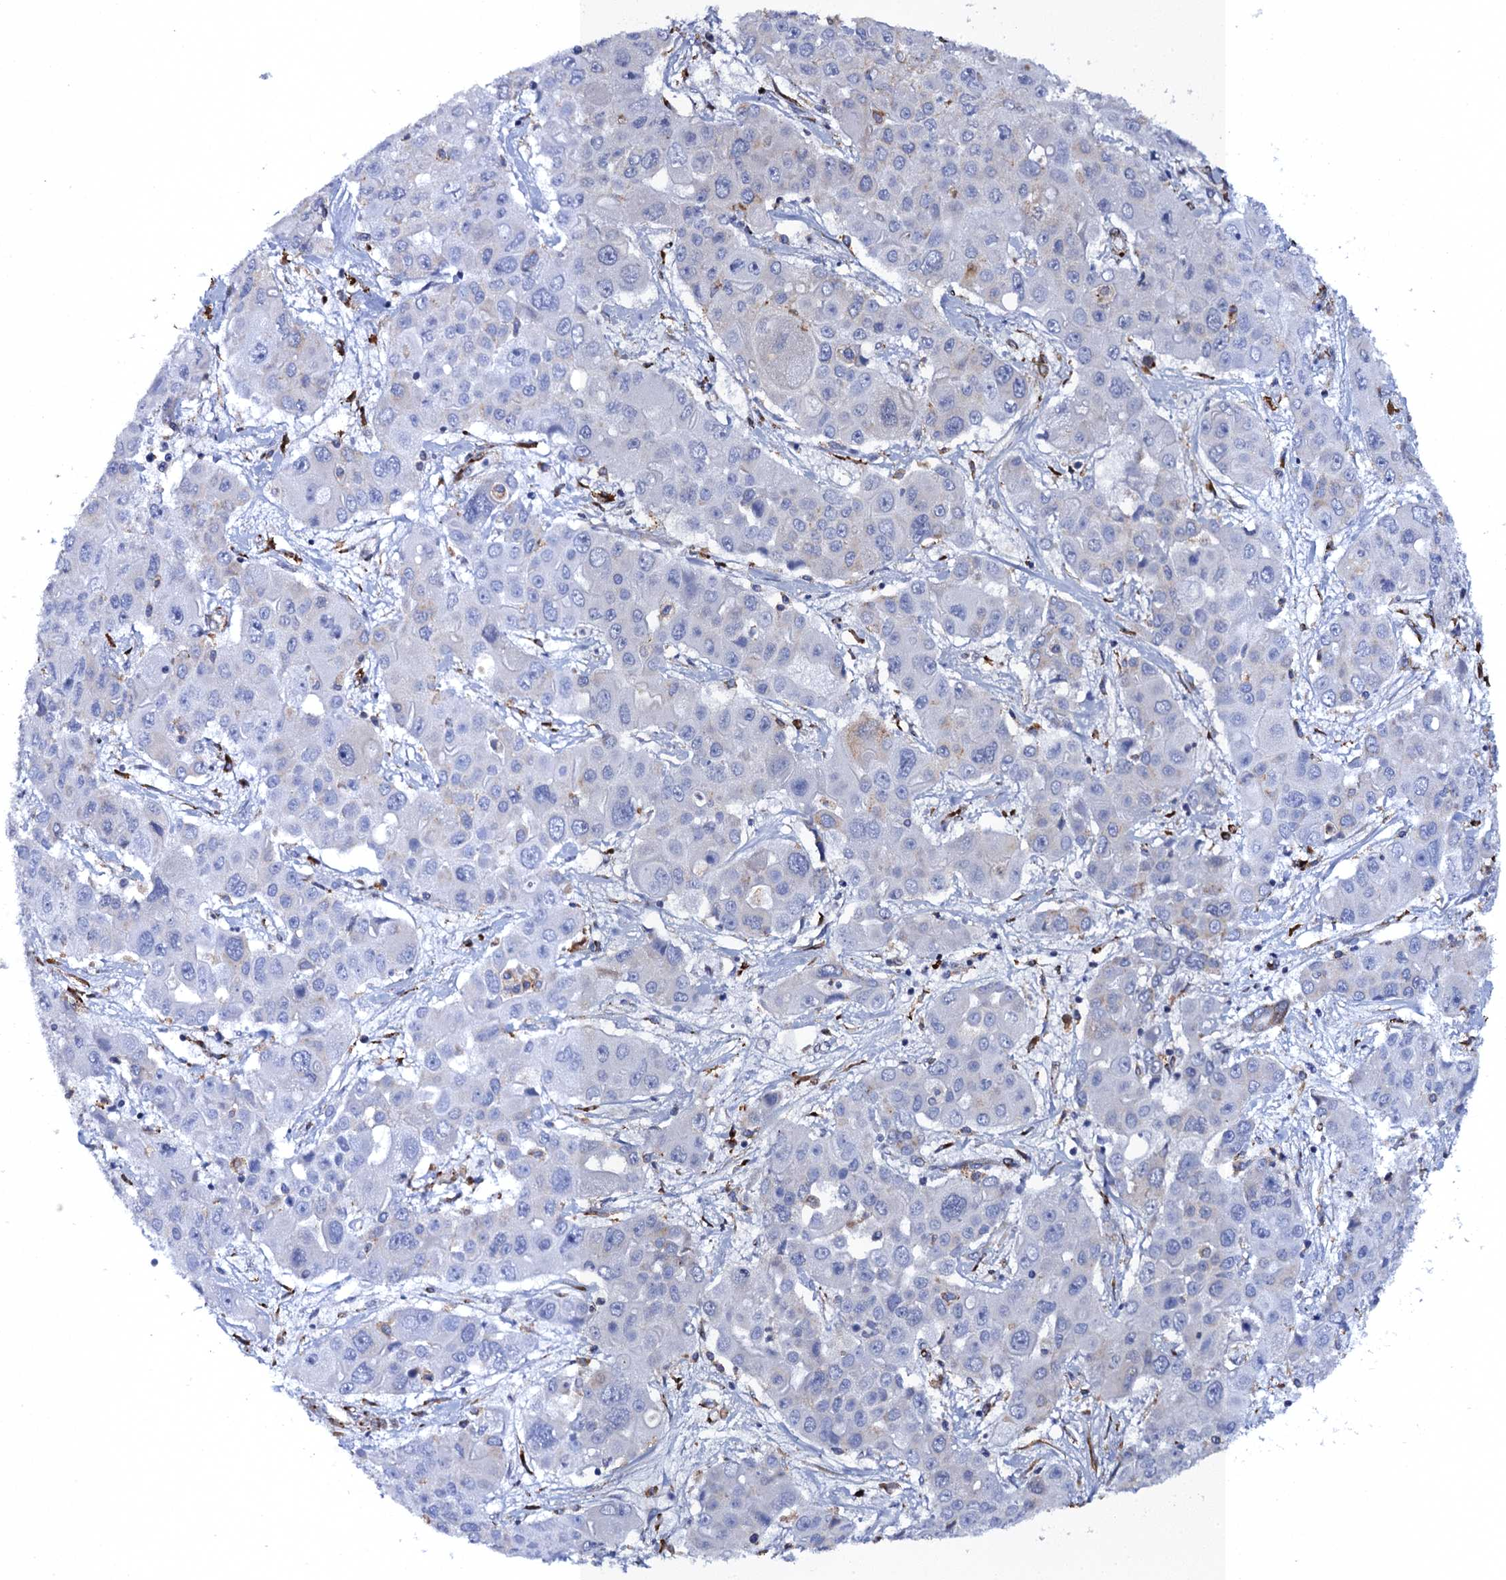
{"staining": {"intensity": "negative", "quantity": "none", "location": "none"}, "tissue": "liver cancer", "cell_type": "Tumor cells", "image_type": "cancer", "snomed": [{"axis": "morphology", "description": "Cholangiocarcinoma"}, {"axis": "topography", "description": "Liver"}], "caption": "This is a photomicrograph of immunohistochemistry (IHC) staining of liver cancer (cholangiocarcinoma), which shows no positivity in tumor cells.", "gene": "POGLUT3", "patient": {"sex": "male", "age": 67}}